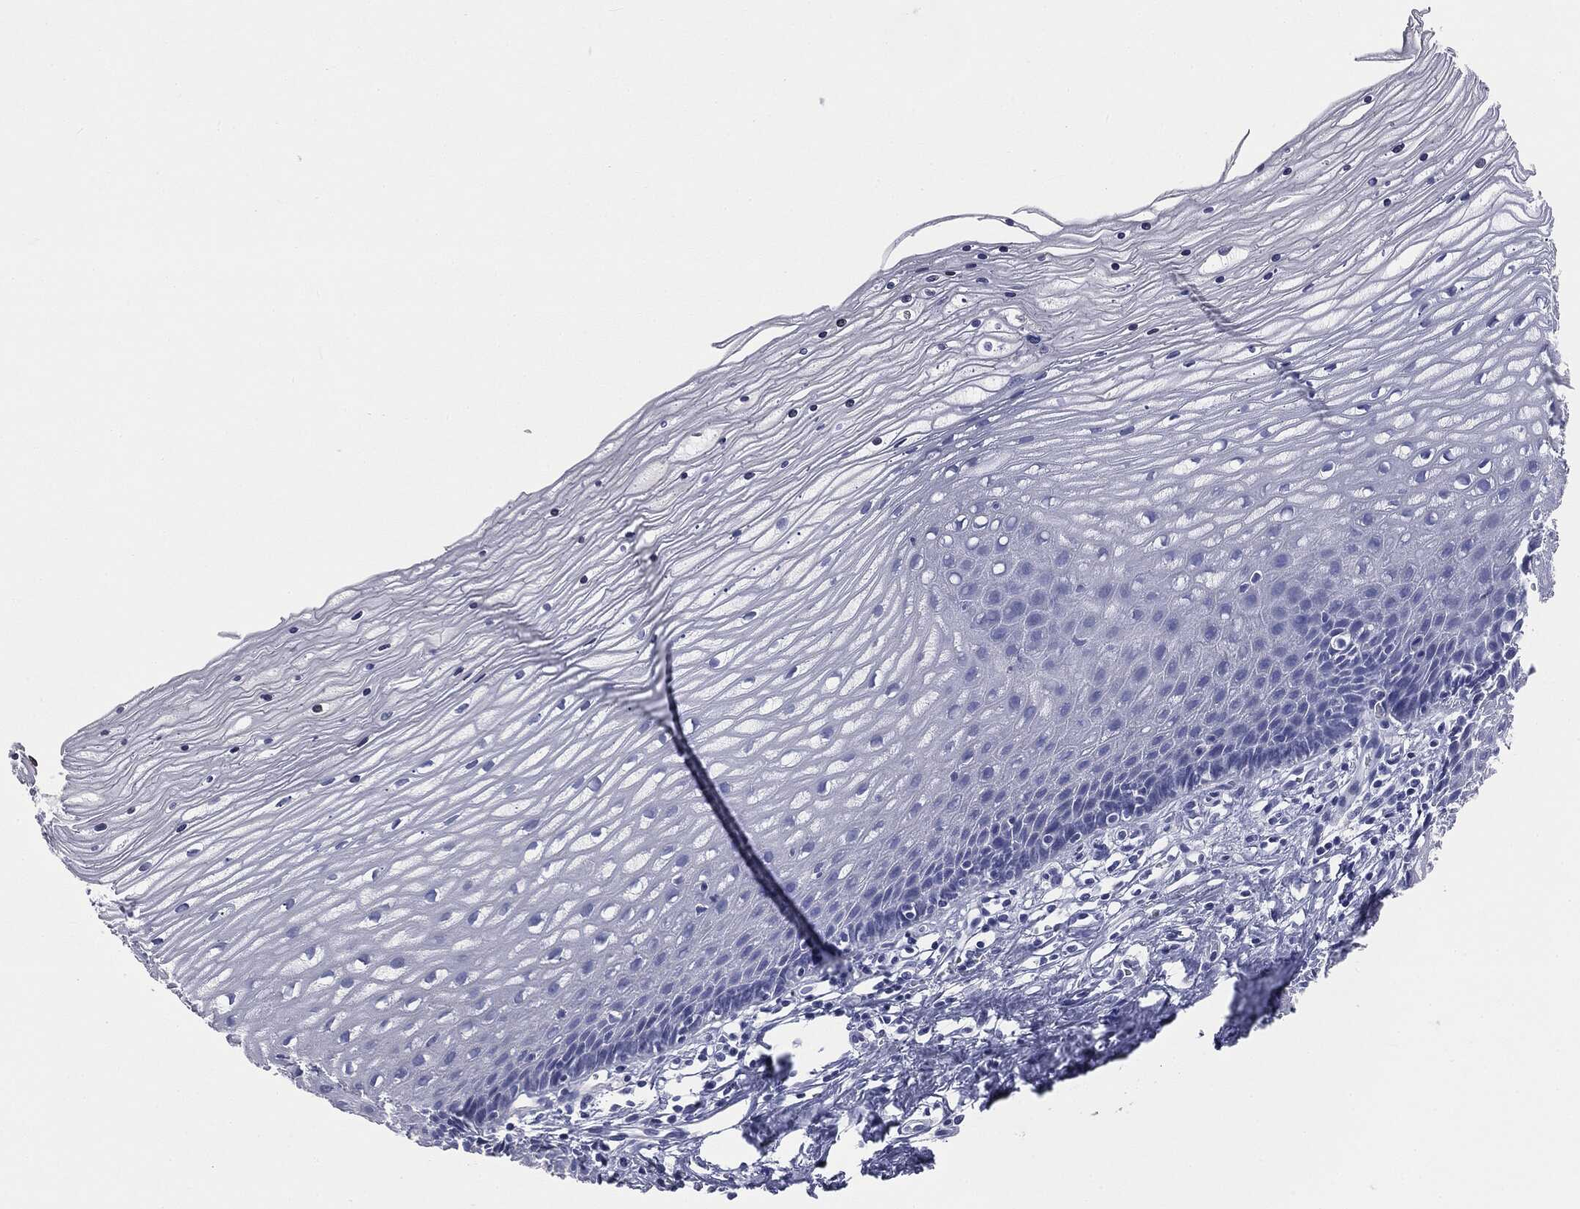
{"staining": {"intensity": "negative", "quantity": "none", "location": "none"}, "tissue": "cervix", "cell_type": "Glandular cells", "image_type": "normal", "snomed": [{"axis": "morphology", "description": "Normal tissue, NOS"}, {"axis": "topography", "description": "Cervix"}], "caption": "Cervix stained for a protein using IHC exhibits no positivity glandular cells.", "gene": "ATP2A1", "patient": {"sex": "female", "age": 35}}